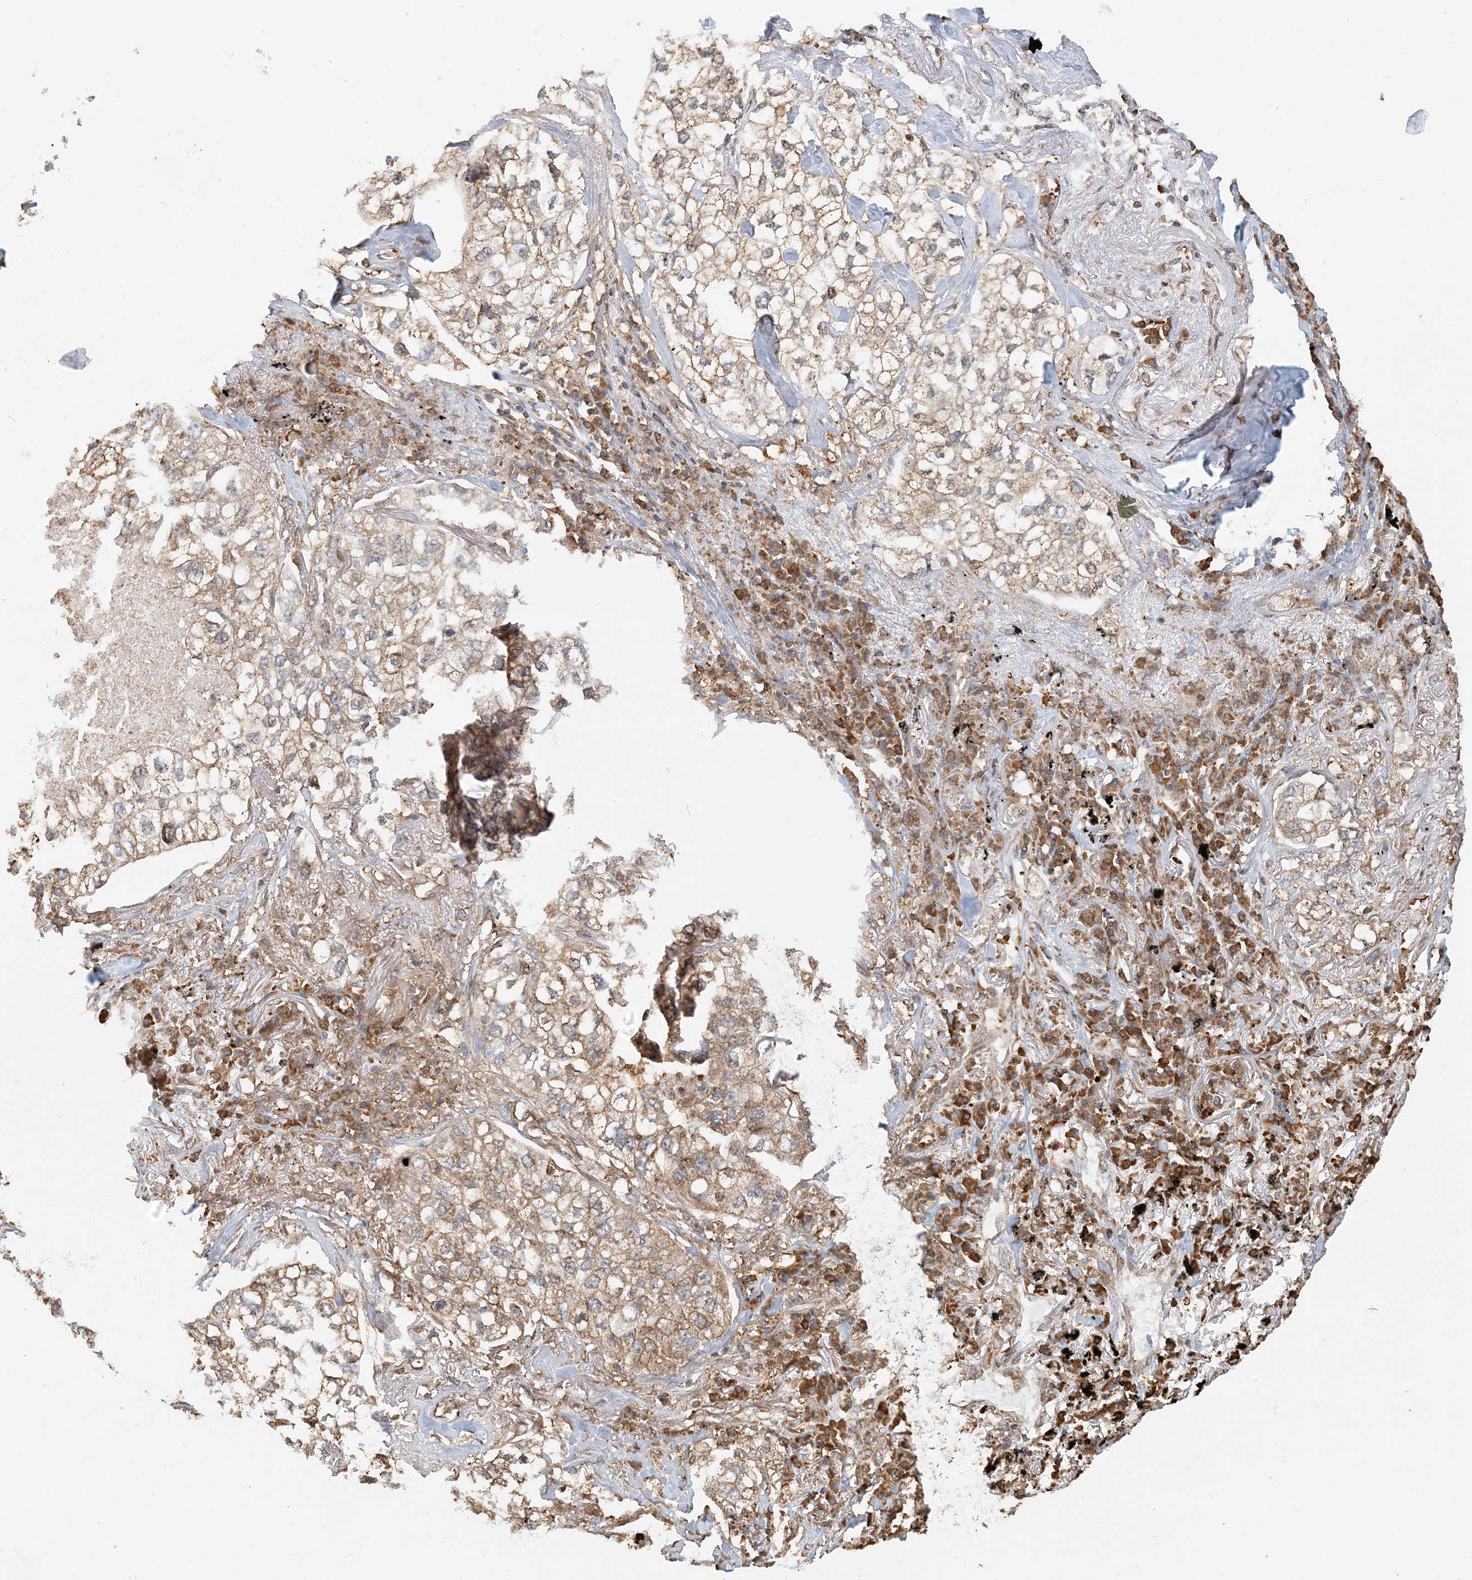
{"staining": {"intensity": "moderate", "quantity": ">75%", "location": "cytoplasmic/membranous"}, "tissue": "lung cancer", "cell_type": "Tumor cells", "image_type": "cancer", "snomed": [{"axis": "morphology", "description": "Adenocarcinoma, NOS"}, {"axis": "topography", "description": "Lung"}], "caption": "IHC micrograph of human adenocarcinoma (lung) stained for a protein (brown), which reveals medium levels of moderate cytoplasmic/membranous expression in approximately >75% of tumor cells.", "gene": "HNMT", "patient": {"sex": "male", "age": 65}}